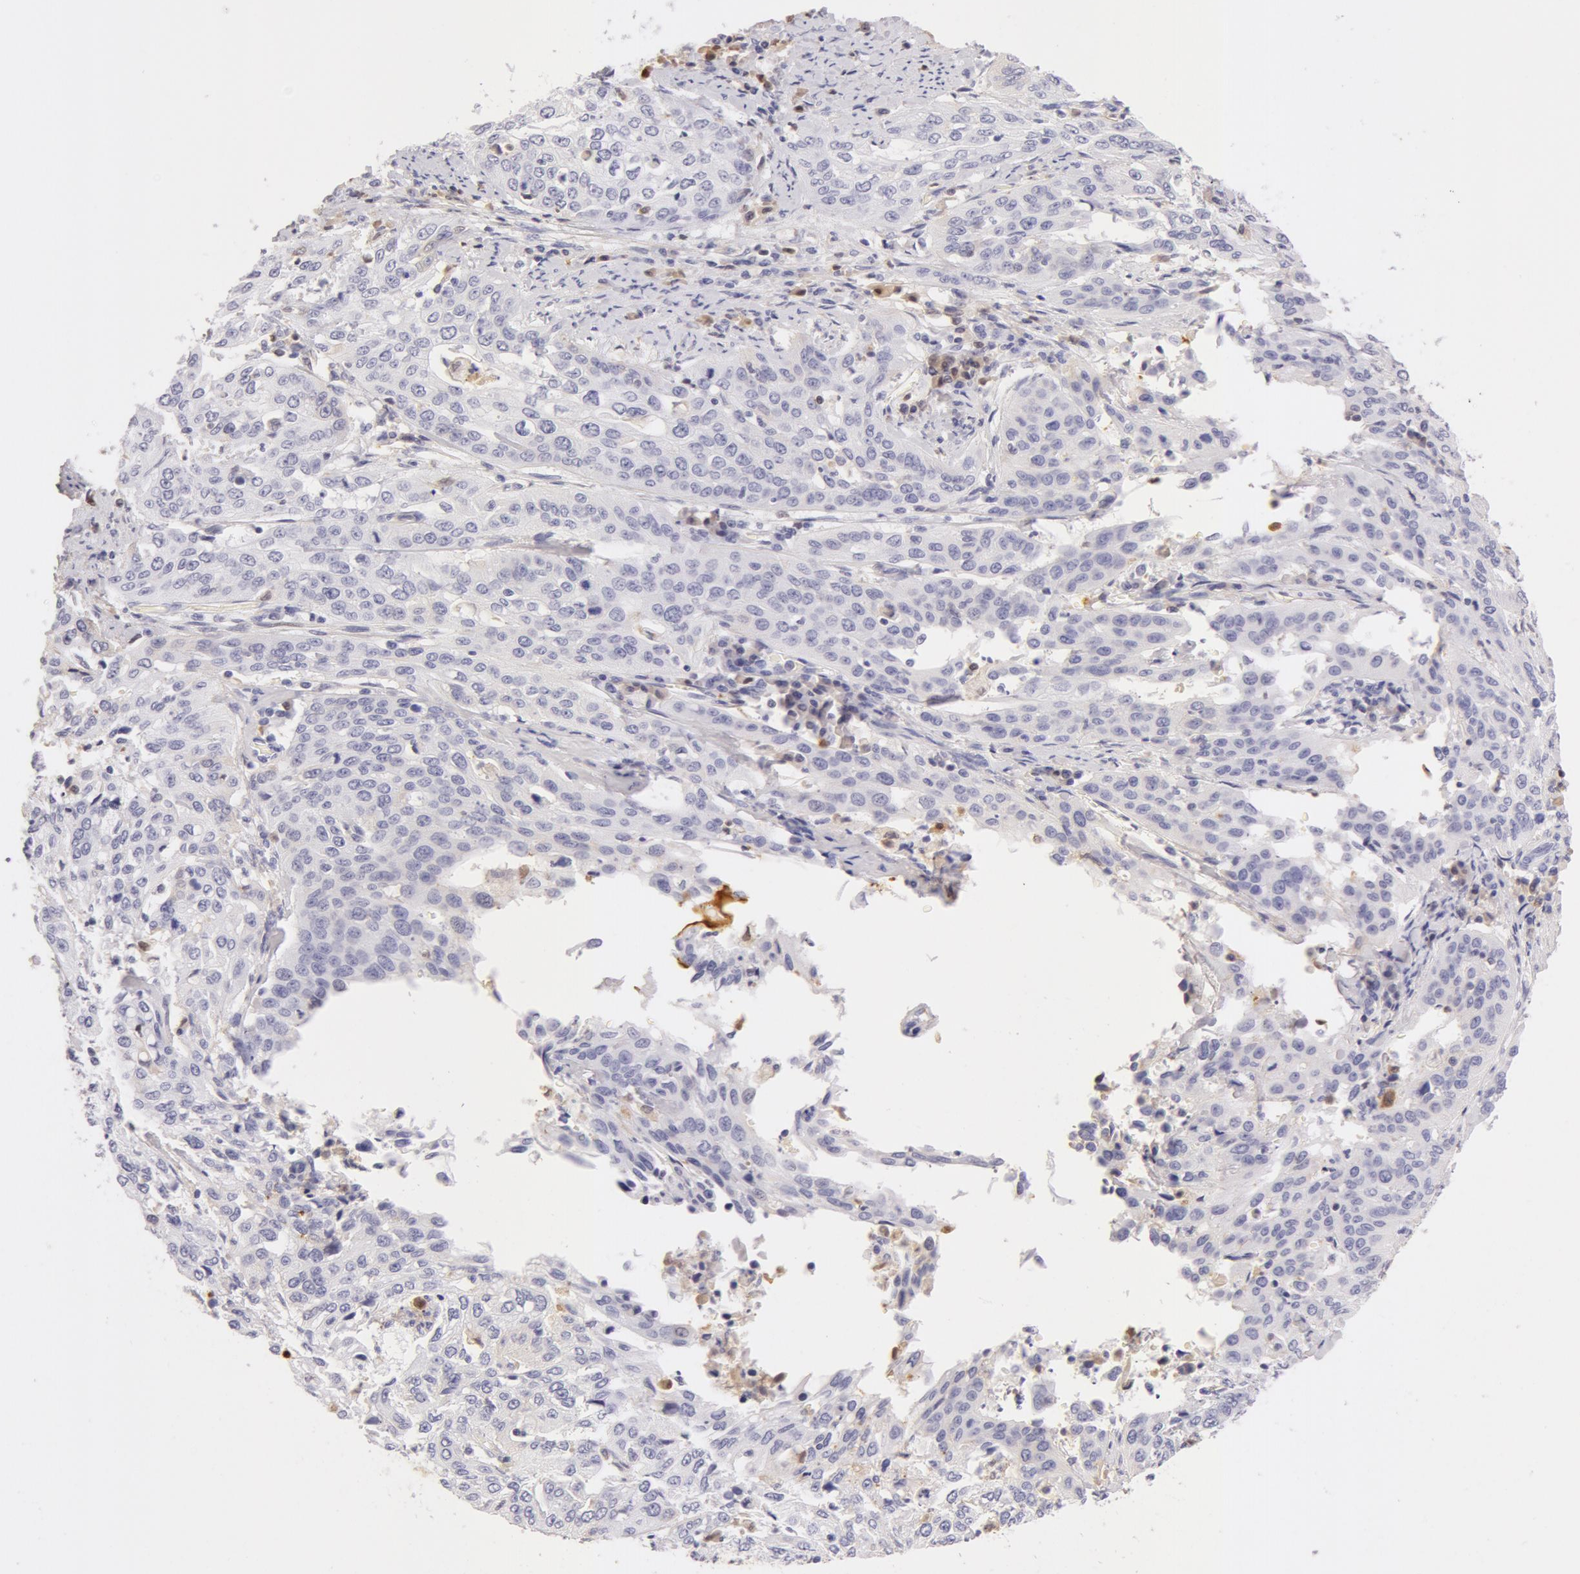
{"staining": {"intensity": "negative", "quantity": "none", "location": "none"}, "tissue": "cervical cancer", "cell_type": "Tumor cells", "image_type": "cancer", "snomed": [{"axis": "morphology", "description": "Squamous cell carcinoma, NOS"}, {"axis": "topography", "description": "Cervix"}], "caption": "Tumor cells are negative for brown protein staining in cervical cancer.", "gene": "AHSG", "patient": {"sex": "female", "age": 41}}